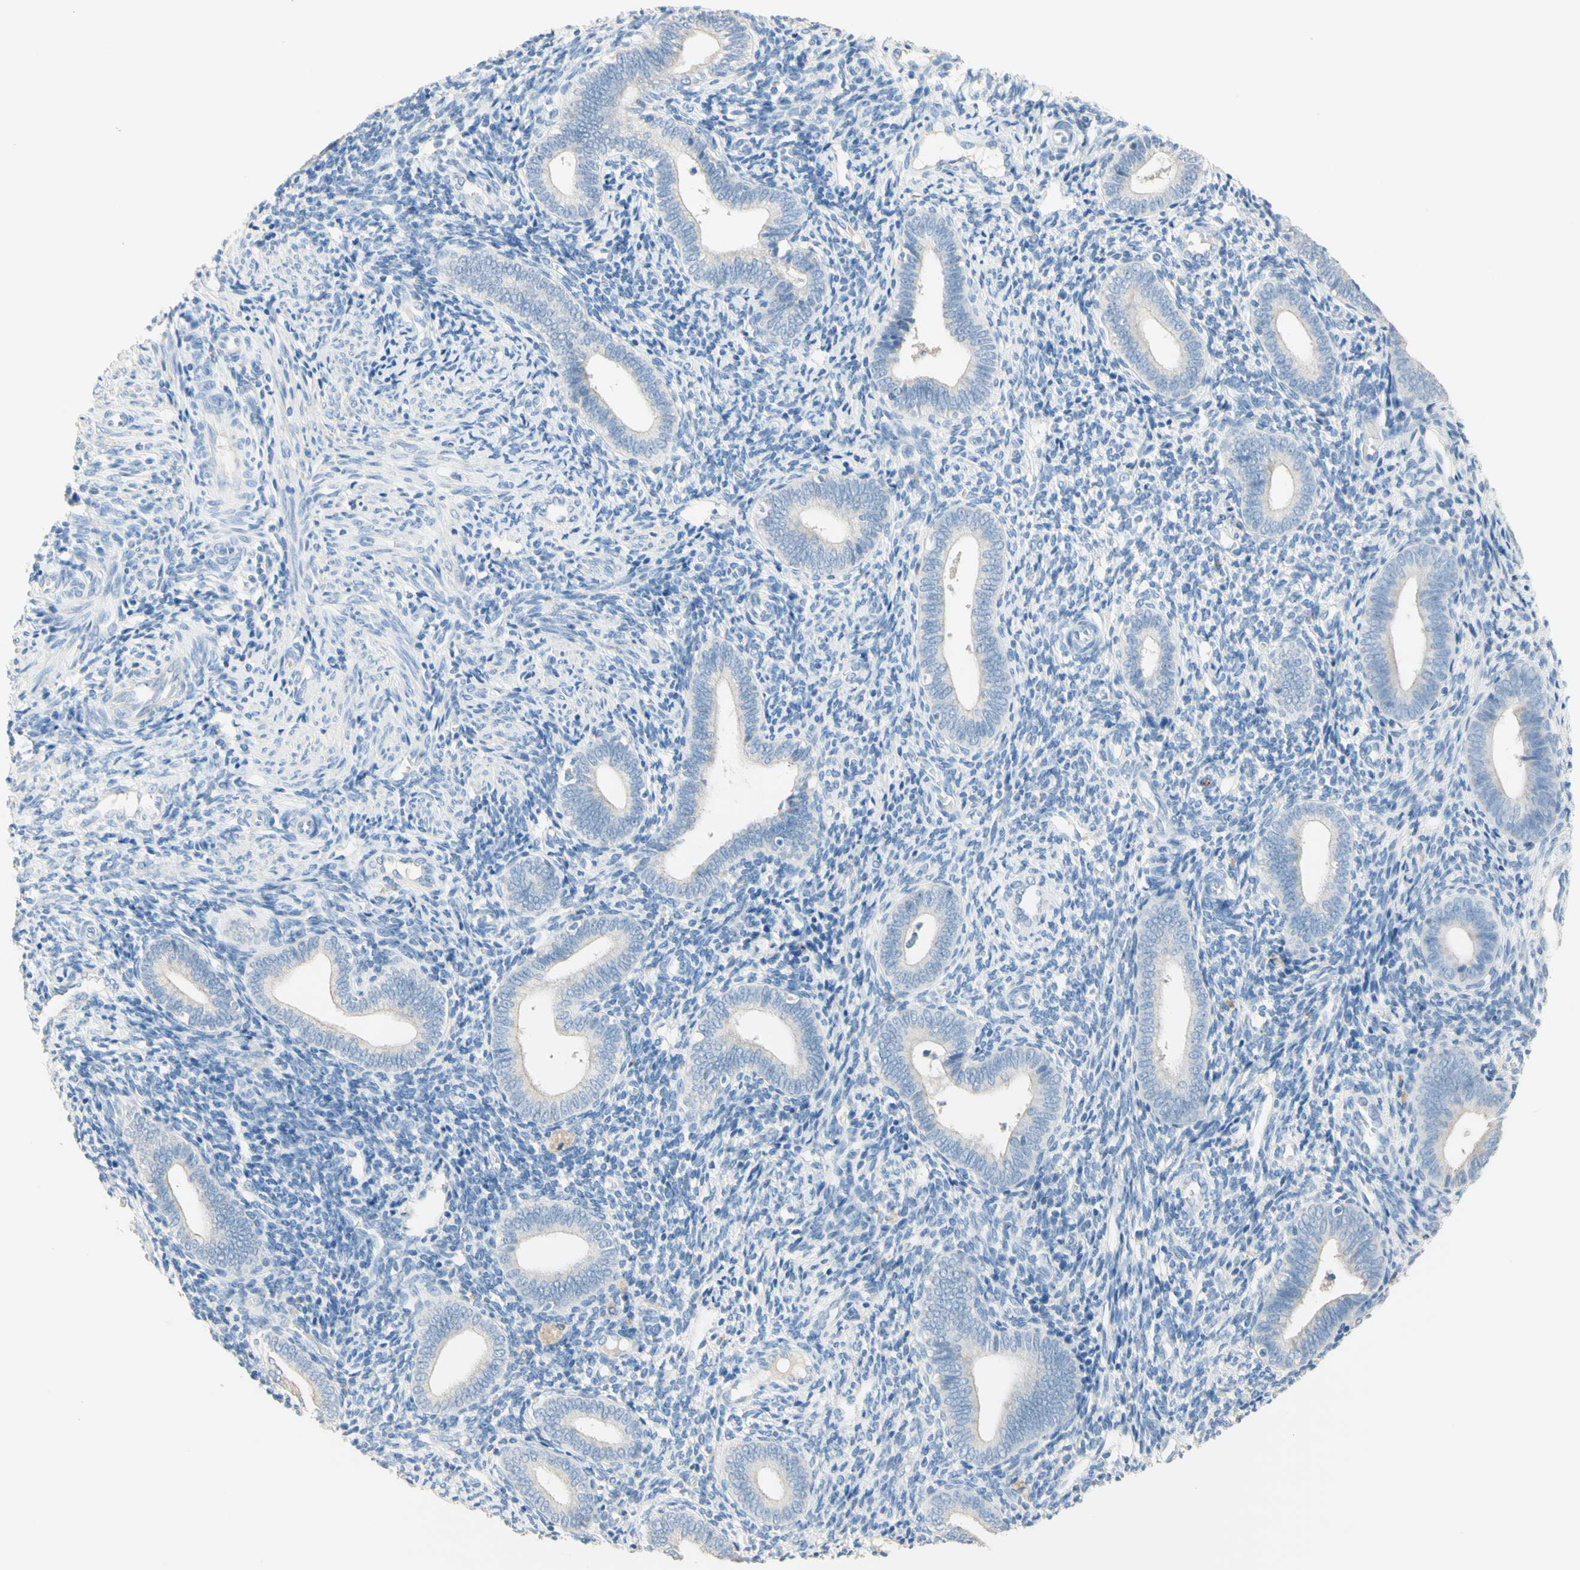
{"staining": {"intensity": "negative", "quantity": "none", "location": "none"}, "tissue": "endometrium", "cell_type": "Cells in endometrial stroma", "image_type": "normal", "snomed": [{"axis": "morphology", "description": "Normal tissue, NOS"}, {"axis": "topography", "description": "Uterus"}, {"axis": "topography", "description": "Endometrium"}], "caption": "Endometrium stained for a protein using immunohistochemistry displays no positivity cells in endometrial stroma.", "gene": "NECTIN4", "patient": {"sex": "female", "age": 33}}